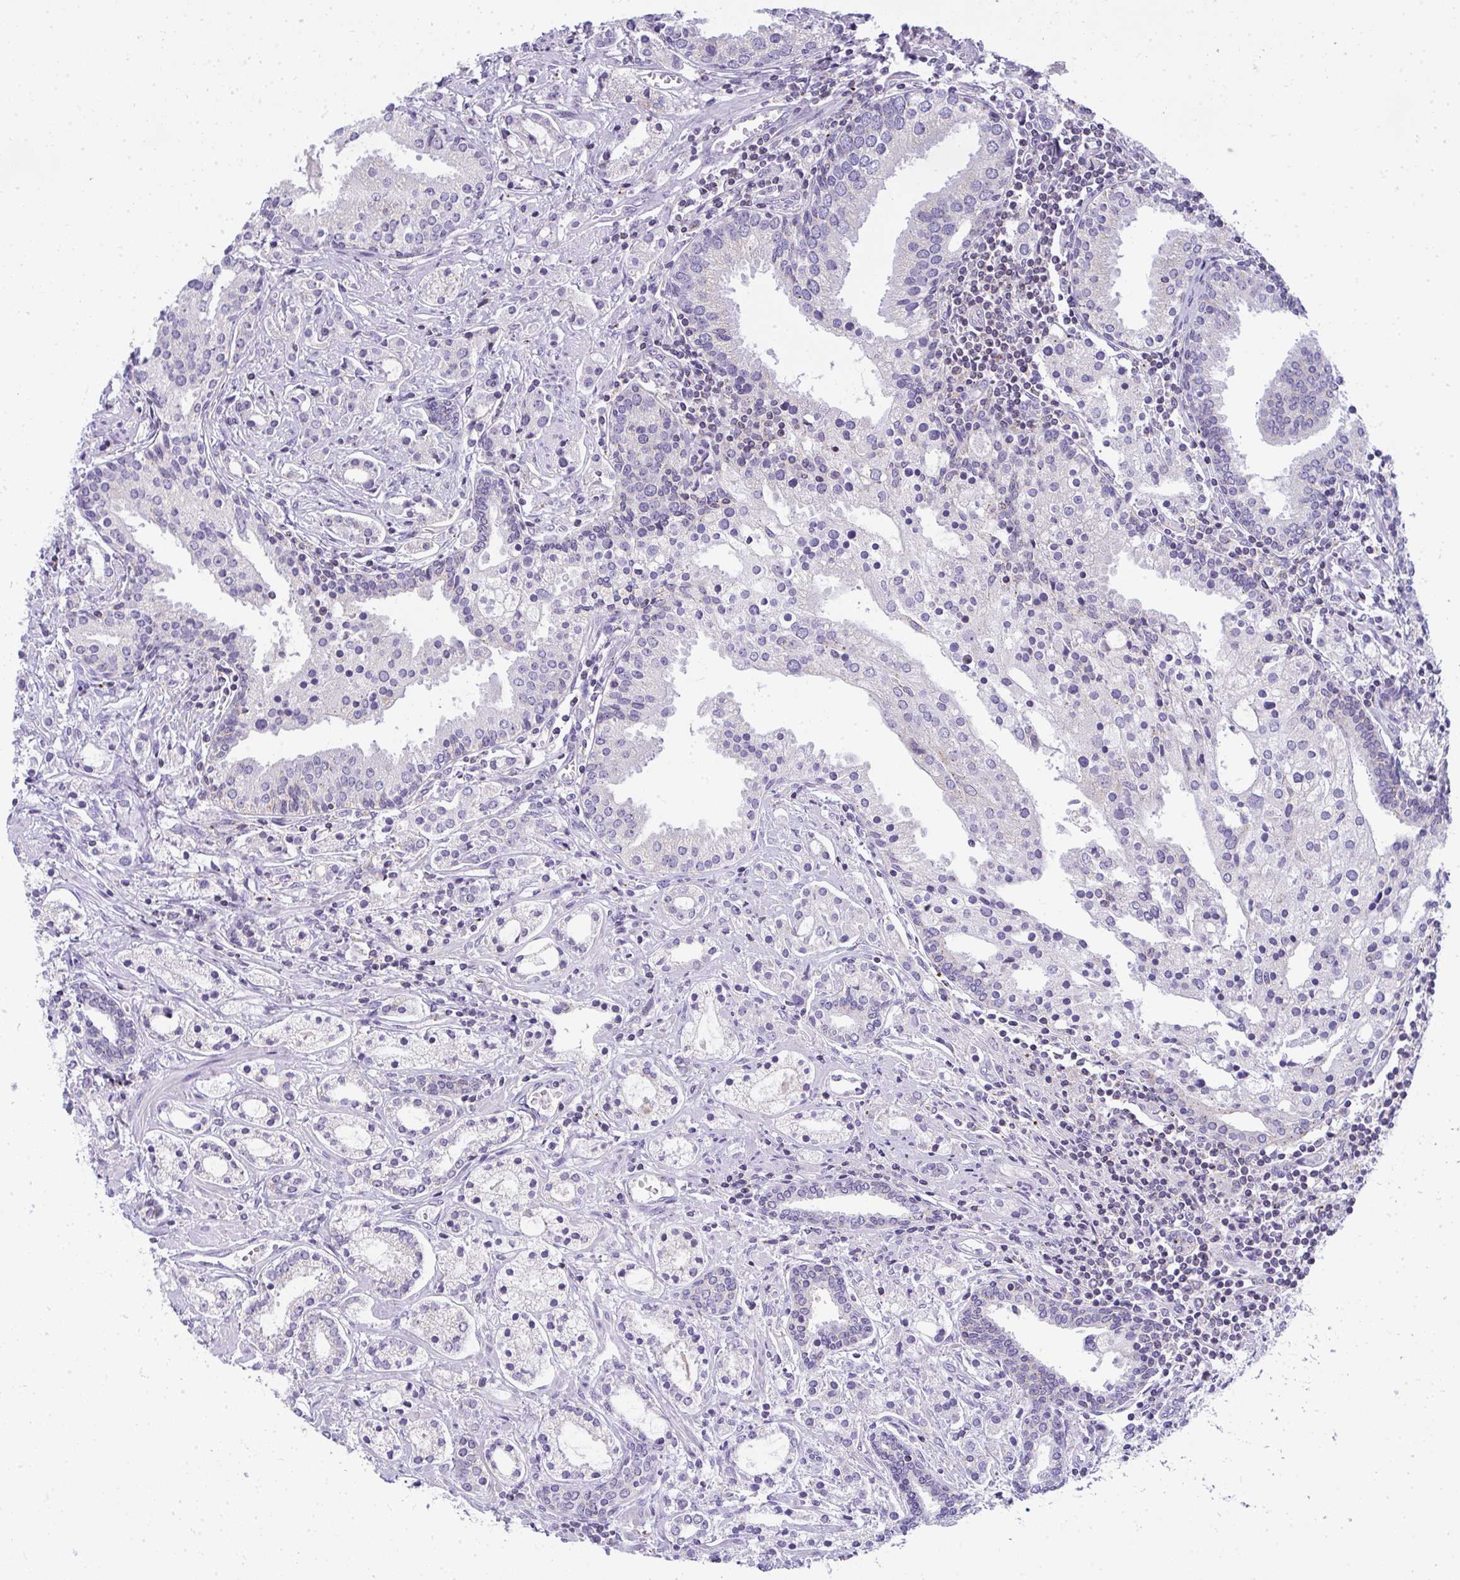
{"staining": {"intensity": "negative", "quantity": "none", "location": "none"}, "tissue": "prostate cancer", "cell_type": "Tumor cells", "image_type": "cancer", "snomed": [{"axis": "morphology", "description": "Adenocarcinoma, Medium grade"}, {"axis": "topography", "description": "Prostate"}], "caption": "Medium-grade adenocarcinoma (prostate) was stained to show a protein in brown. There is no significant positivity in tumor cells.", "gene": "VPS4B", "patient": {"sex": "male", "age": 57}}